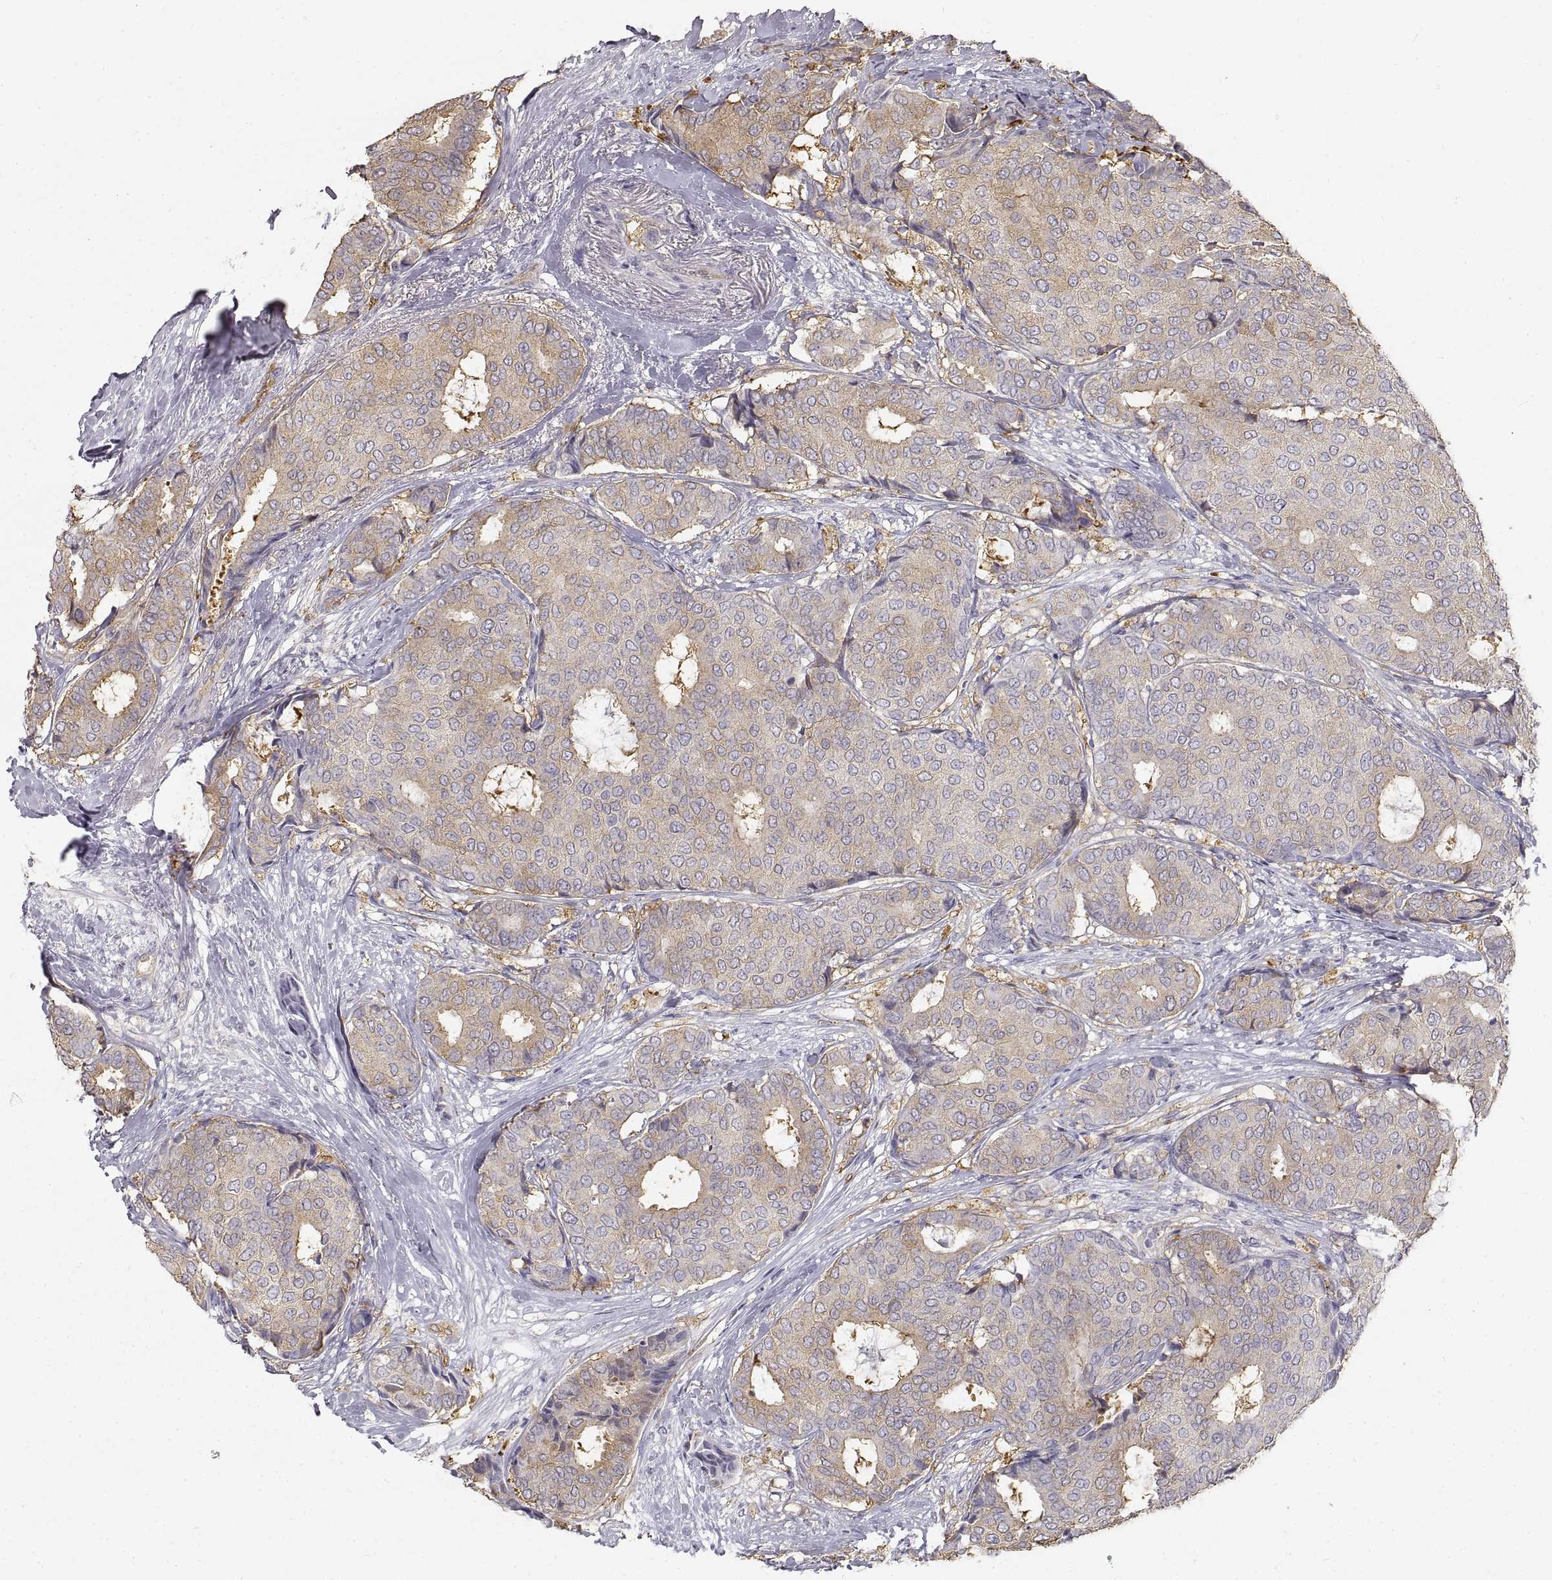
{"staining": {"intensity": "moderate", "quantity": "<25%", "location": "cytoplasmic/membranous"}, "tissue": "breast cancer", "cell_type": "Tumor cells", "image_type": "cancer", "snomed": [{"axis": "morphology", "description": "Duct carcinoma"}, {"axis": "topography", "description": "Breast"}], "caption": "Immunohistochemical staining of human invasive ductal carcinoma (breast) demonstrates low levels of moderate cytoplasmic/membranous protein expression in about <25% of tumor cells.", "gene": "HSP90AB1", "patient": {"sex": "female", "age": 75}}